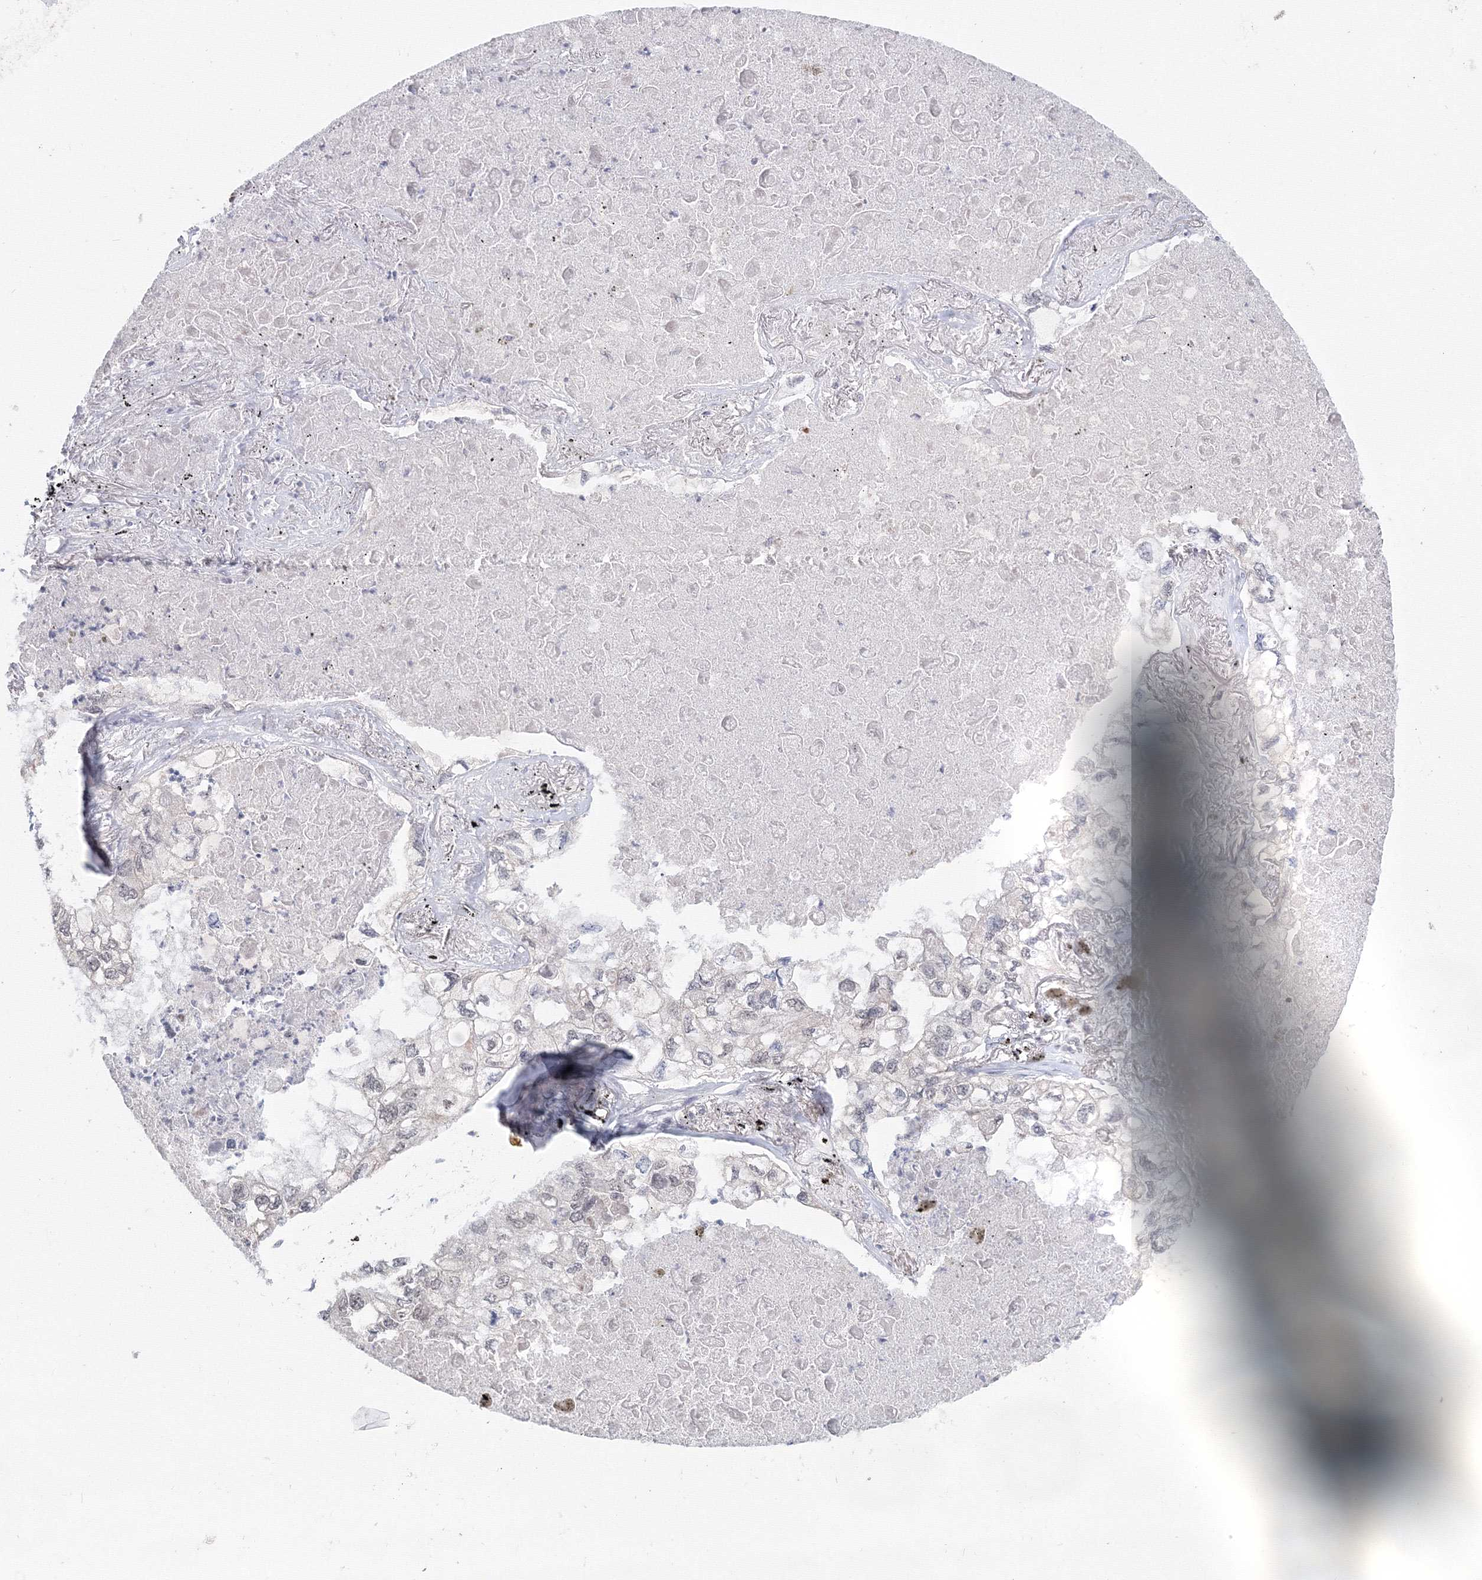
{"staining": {"intensity": "negative", "quantity": "none", "location": "none"}, "tissue": "lung cancer", "cell_type": "Tumor cells", "image_type": "cancer", "snomed": [{"axis": "morphology", "description": "Adenocarcinoma, NOS"}, {"axis": "topography", "description": "Lung"}], "caption": "Immunohistochemistry (IHC) image of neoplastic tissue: lung cancer (adenocarcinoma) stained with DAB displays no significant protein expression in tumor cells. The staining was performed using DAB to visualize the protein expression in brown, while the nuclei were stained in blue with hematoxylin (Magnification: 20x).", "gene": "SLC7A7", "patient": {"sex": "male", "age": 65}}